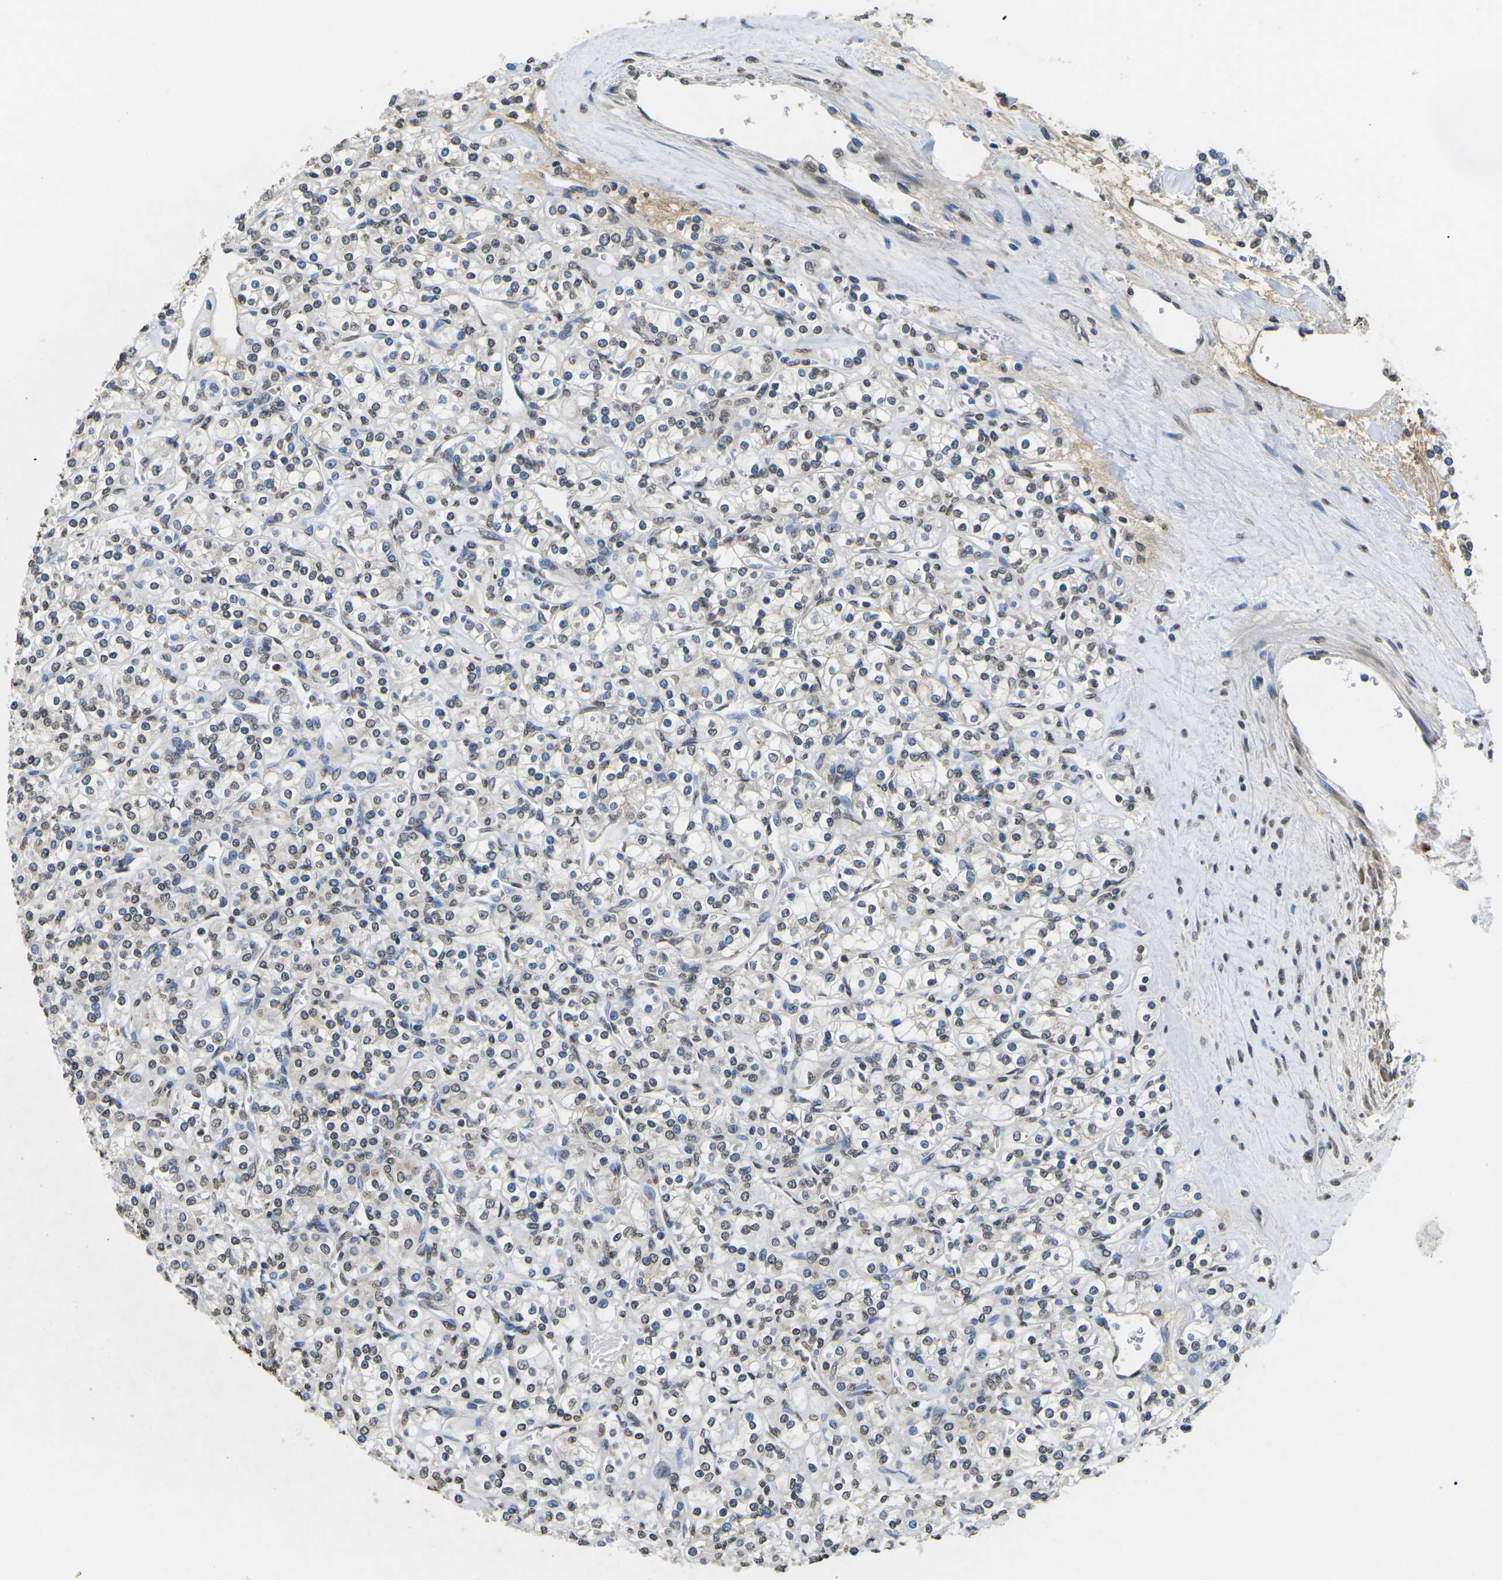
{"staining": {"intensity": "weak", "quantity": "<25%", "location": "nuclear"}, "tissue": "renal cancer", "cell_type": "Tumor cells", "image_type": "cancer", "snomed": [{"axis": "morphology", "description": "Adenocarcinoma, NOS"}, {"axis": "topography", "description": "Kidney"}], "caption": "A photomicrograph of renal cancer stained for a protein displays no brown staining in tumor cells. Brightfield microscopy of immunohistochemistry stained with DAB (brown) and hematoxylin (blue), captured at high magnification.", "gene": "SCNN1B", "patient": {"sex": "male", "age": 77}}